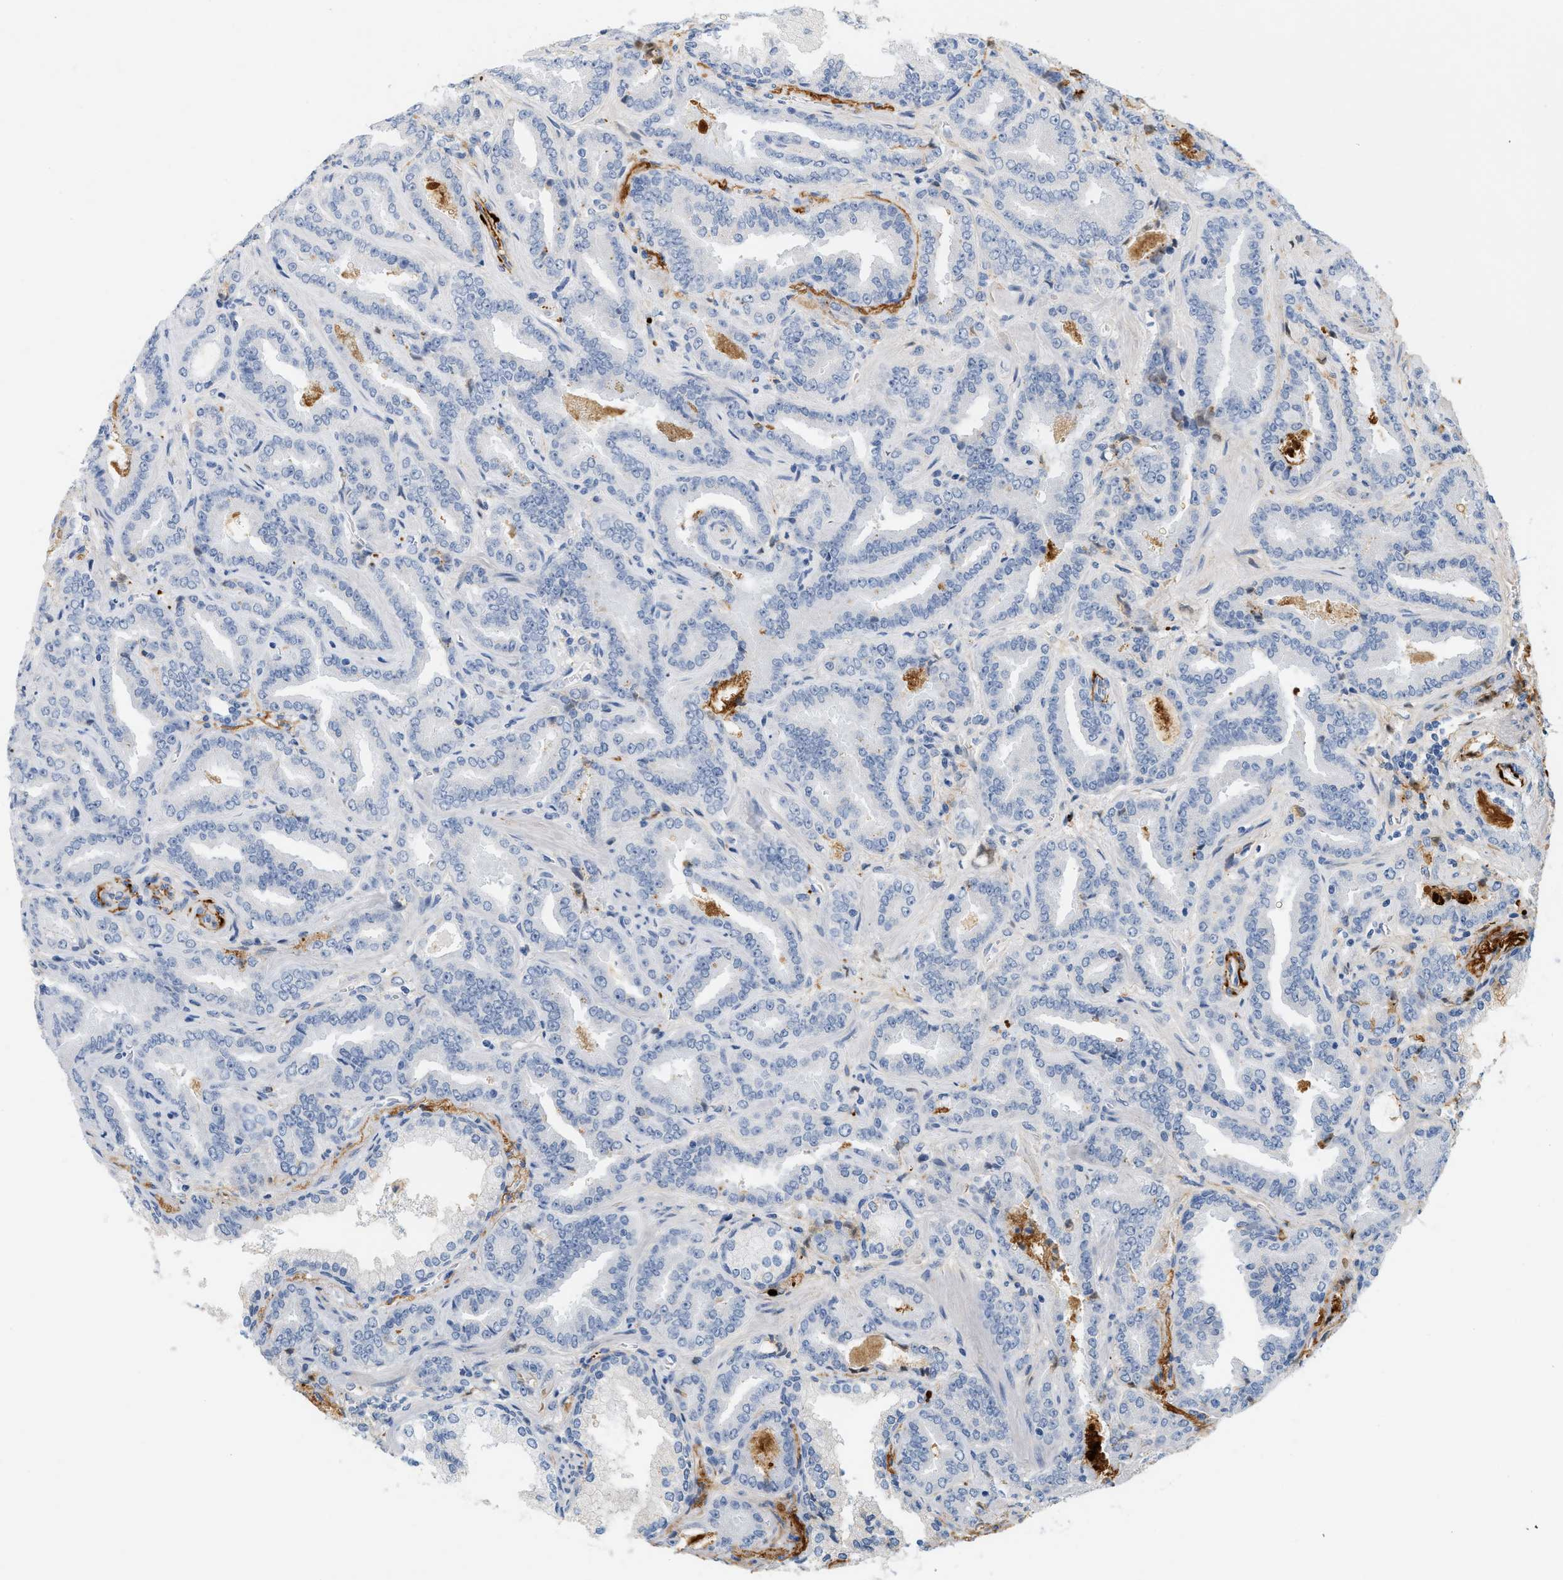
{"staining": {"intensity": "negative", "quantity": "none", "location": "none"}, "tissue": "prostate cancer", "cell_type": "Tumor cells", "image_type": "cancer", "snomed": [{"axis": "morphology", "description": "Adenocarcinoma, Low grade"}, {"axis": "topography", "description": "Prostate"}], "caption": "The micrograph demonstrates no significant positivity in tumor cells of prostate low-grade adenocarcinoma.", "gene": "CFH", "patient": {"sex": "male", "age": 60}}